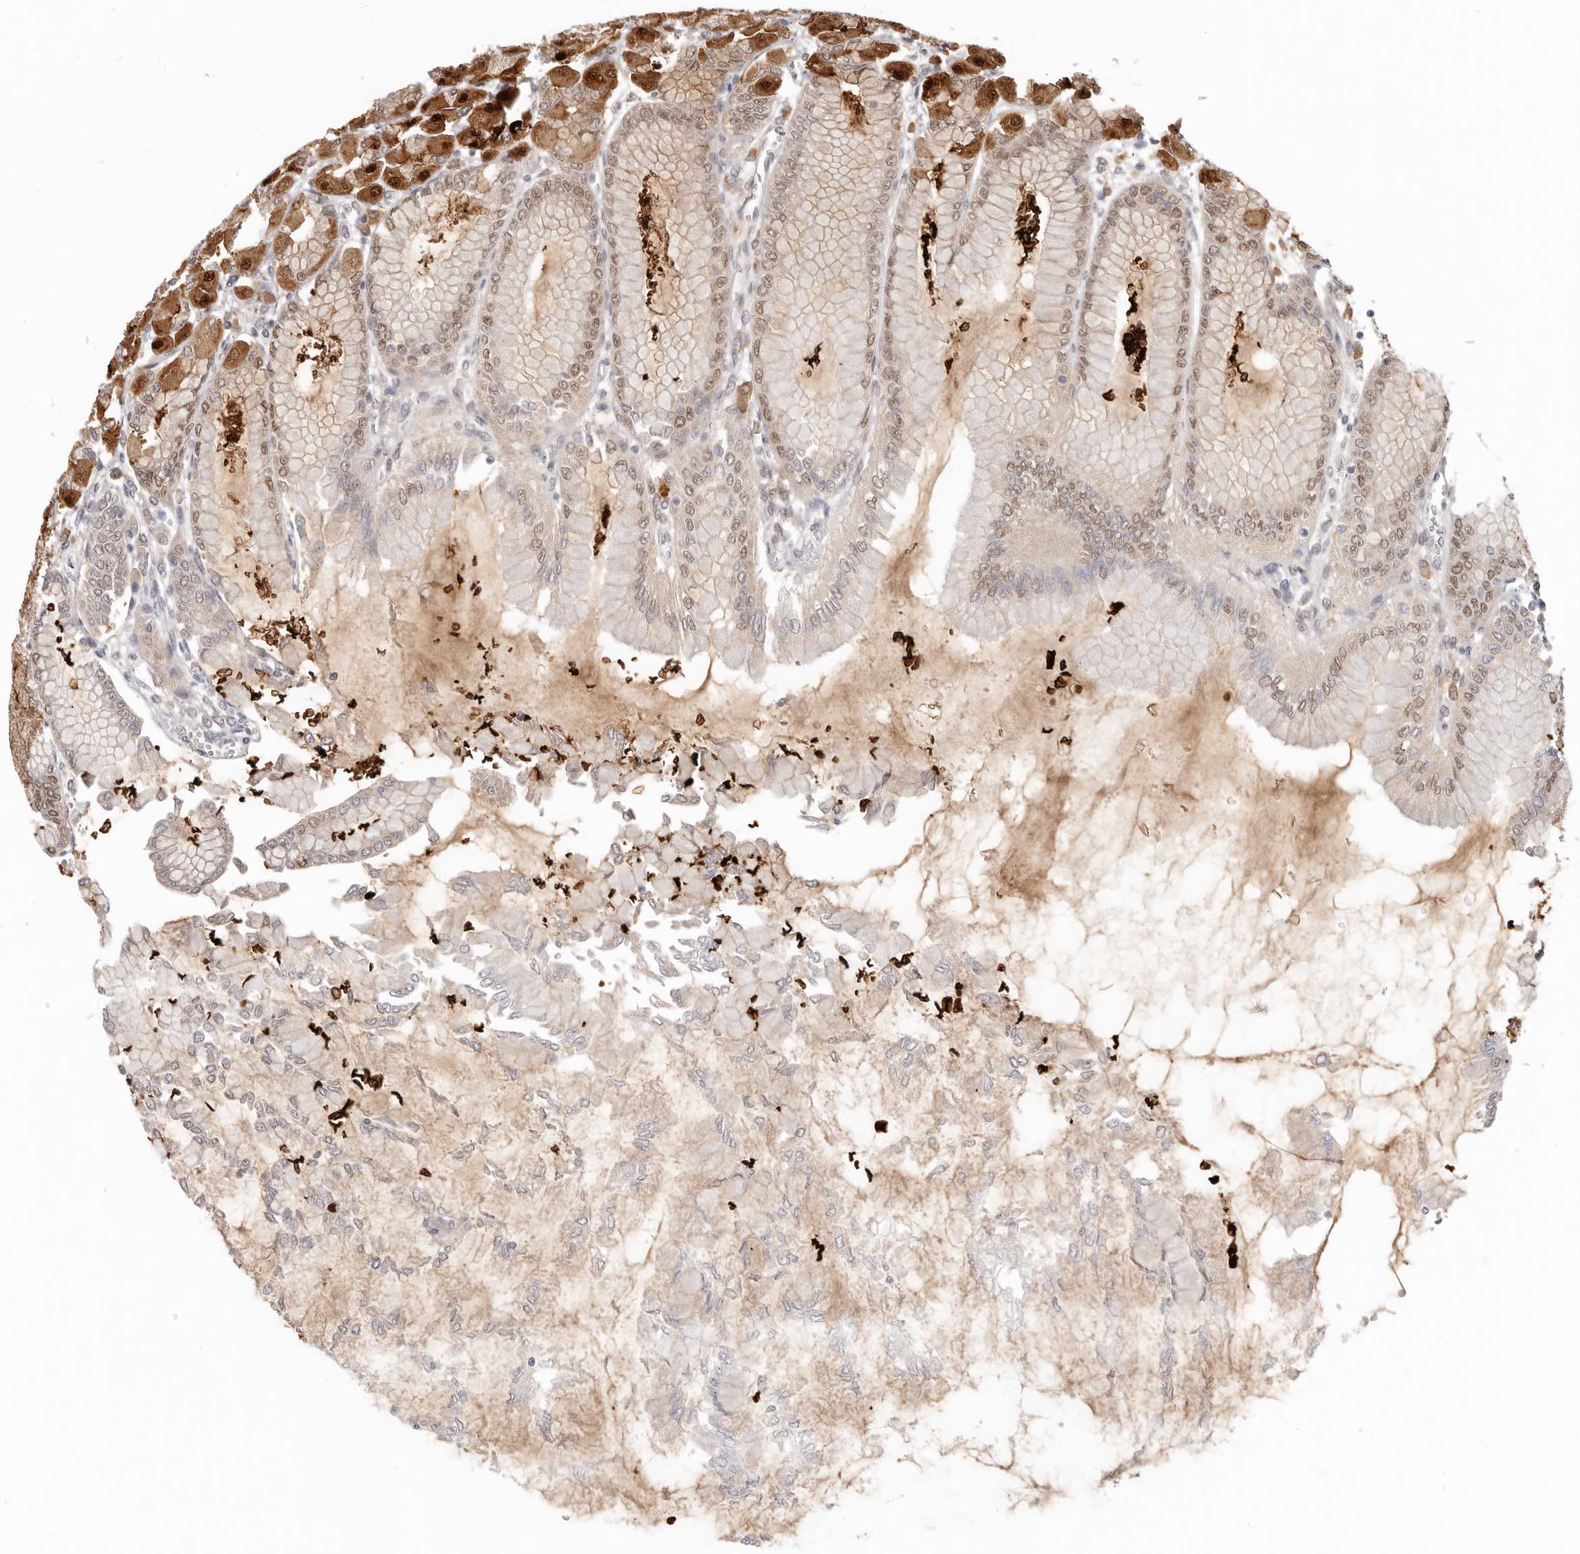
{"staining": {"intensity": "strong", "quantity": "25%-75%", "location": "cytoplasmic/membranous,nuclear"}, "tissue": "stomach", "cell_type": "Glandular cells", "image_type": "normal", "snomed": [{"axis": "morphology", "description": "Normal tissue, NOS"}, {"axis": "topography", "description": "Stomach, upper"}], "caption": "DAB immunohistochemical staining of unremarkable human stomach reveals strong cytoplasmic/membranous,nuclear protein positivity in approximately 25%-75% of glandular cells. Nuclei are stained in blue.", "gene": "LARP7", "patient": {"sex": "female", "age": 56}}